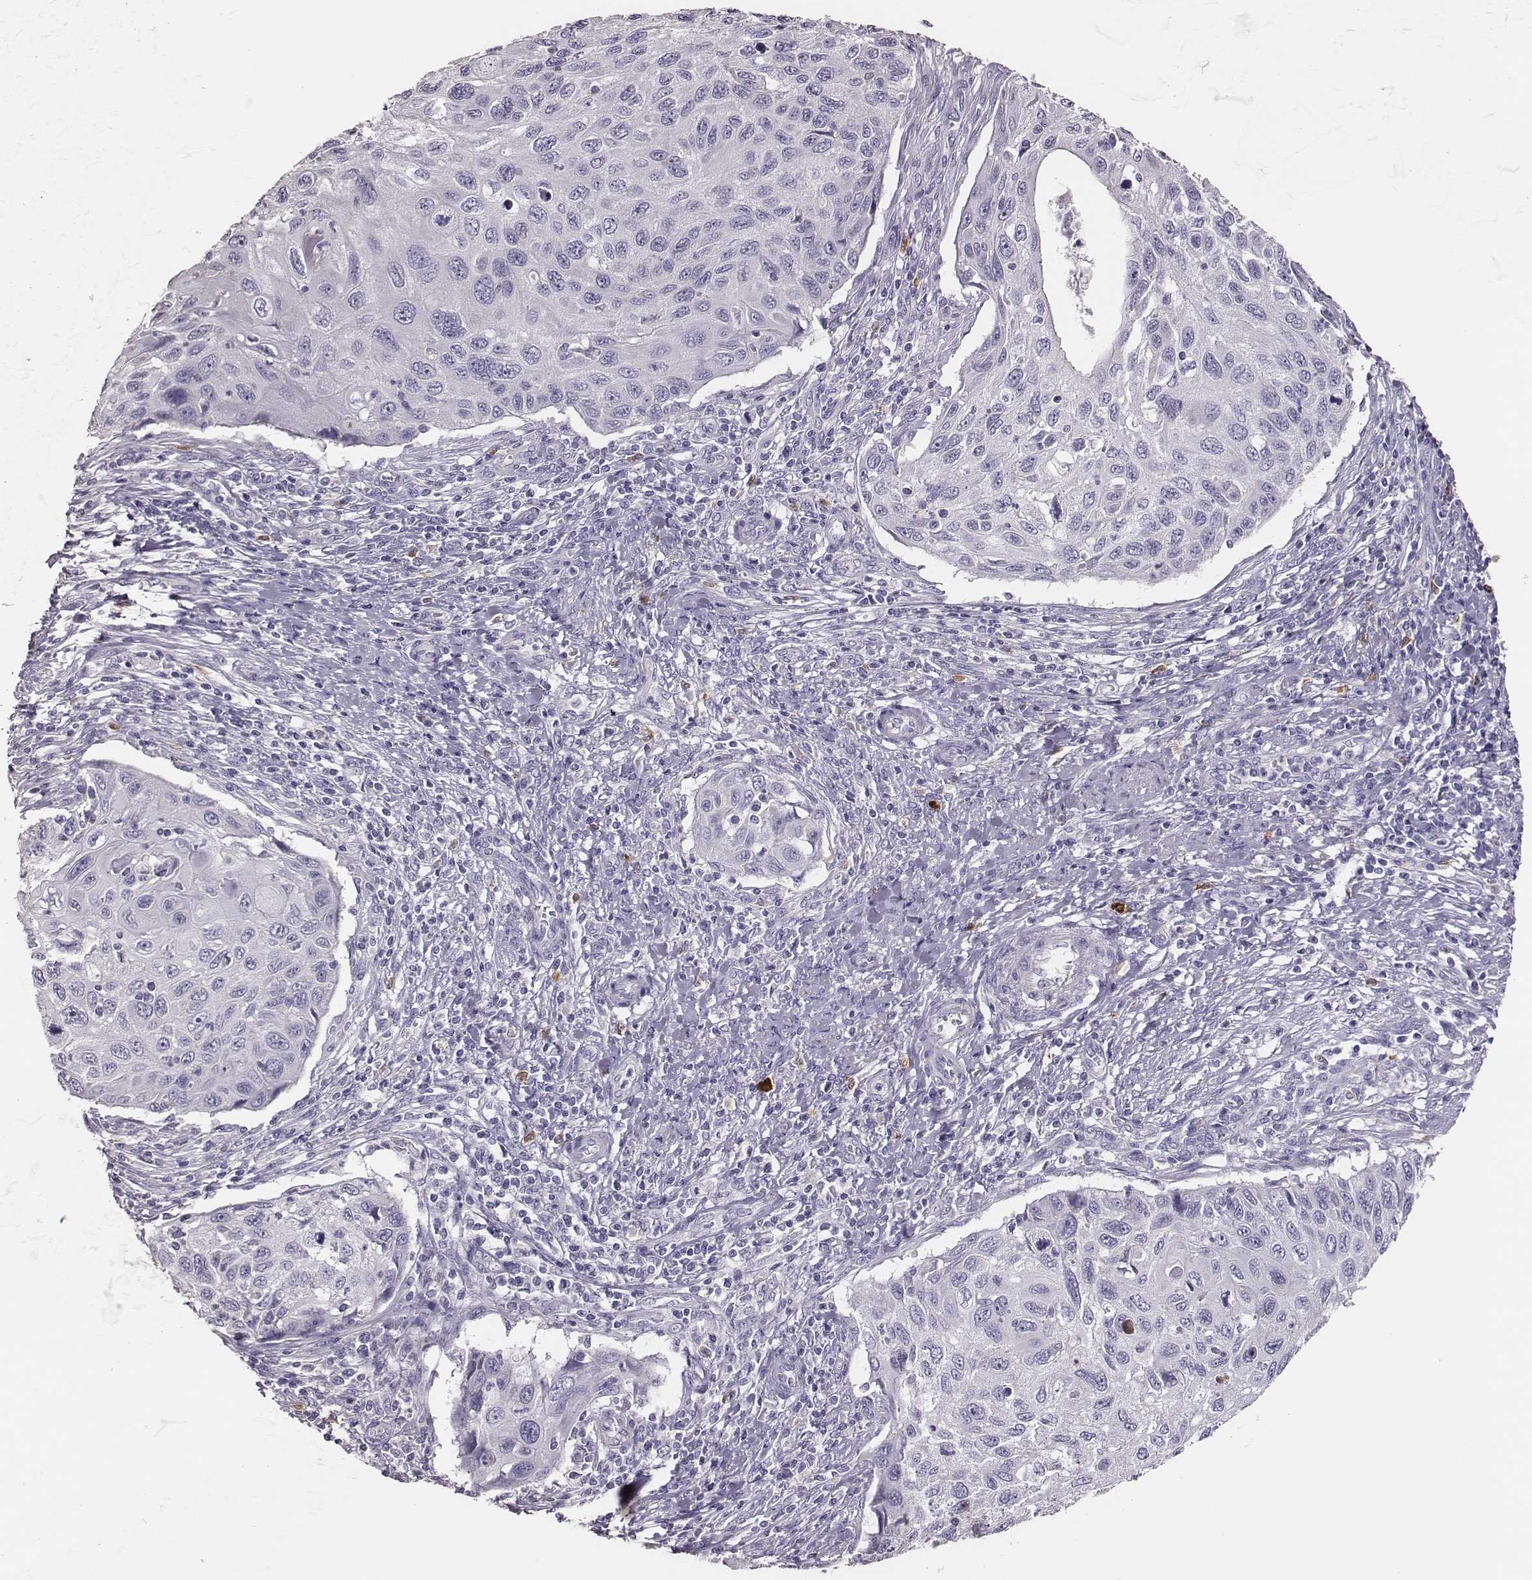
{"staining": {"intensity": "negative", "quantity": "none", "location": "none"}, "tissue": "cervical cancer", "cell_type": "Tumor cells", "image_type": "cancer", "snomed": [{"axis": "morphology", "description": "Squamous cell carcinoma, NOS"}, {"axis": "topography", "description": "Cervix"}], "caption": "Tumor cells are negative for brown protein staining in squamous cell carcinoma (cervical).", "gene": "P2RY10", "patient": {"sex": "female", "age": 70}}